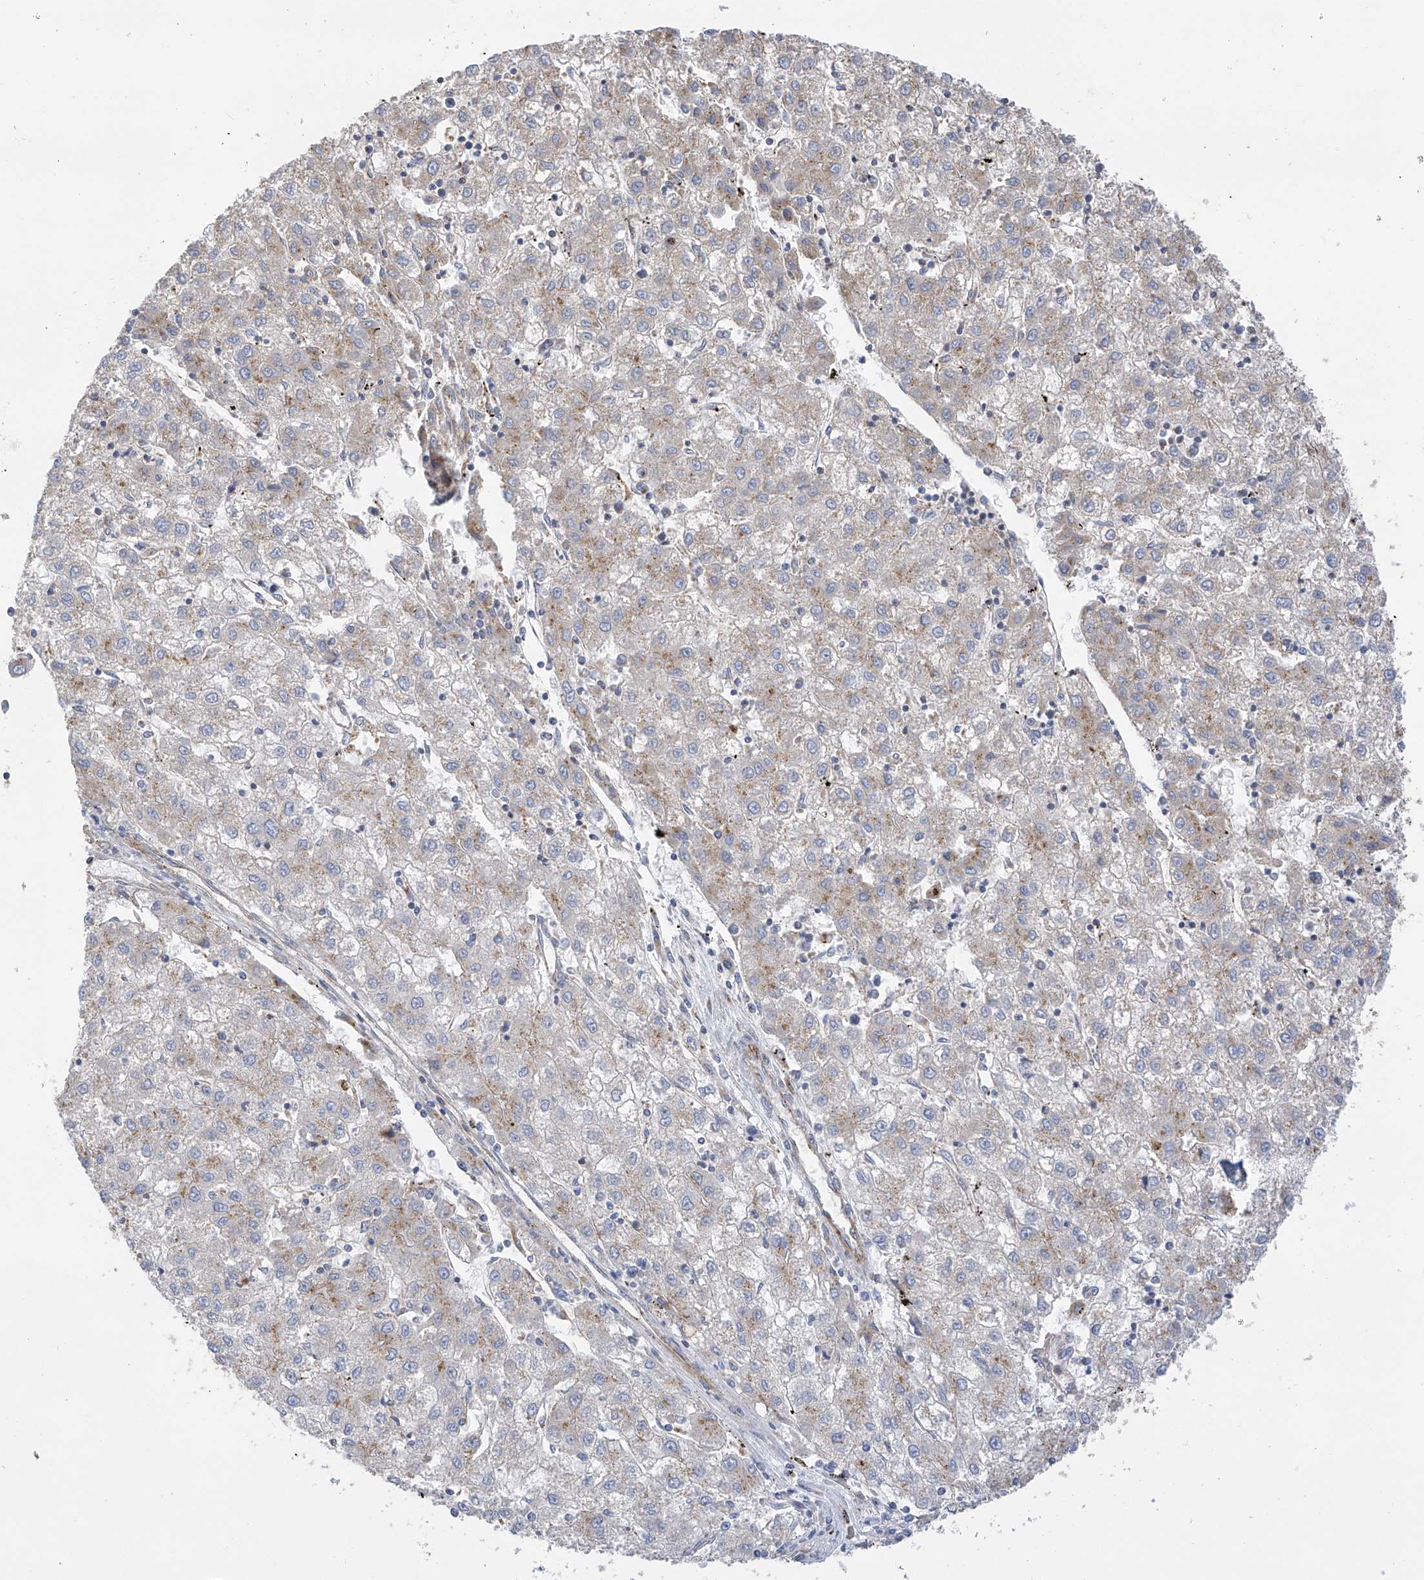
{"staining": {"intensity": "negative", "quantity": "none", "location": "none"}, "tissue": "liver cancer", "cell_type": "Tumor cells", "image_type": "cancer", "snomed": [{"axis": "morphology", "description": "Carcinoma, Hepatocellular, NOS"}, {"axis": "topography", "description": "Liver"}], "caption": "Tumor cells show no significant protein staining in liver hepatocellular carcinoma.", "gene": "ITM2B", "patient": {"sex": "male", "age": 72}}